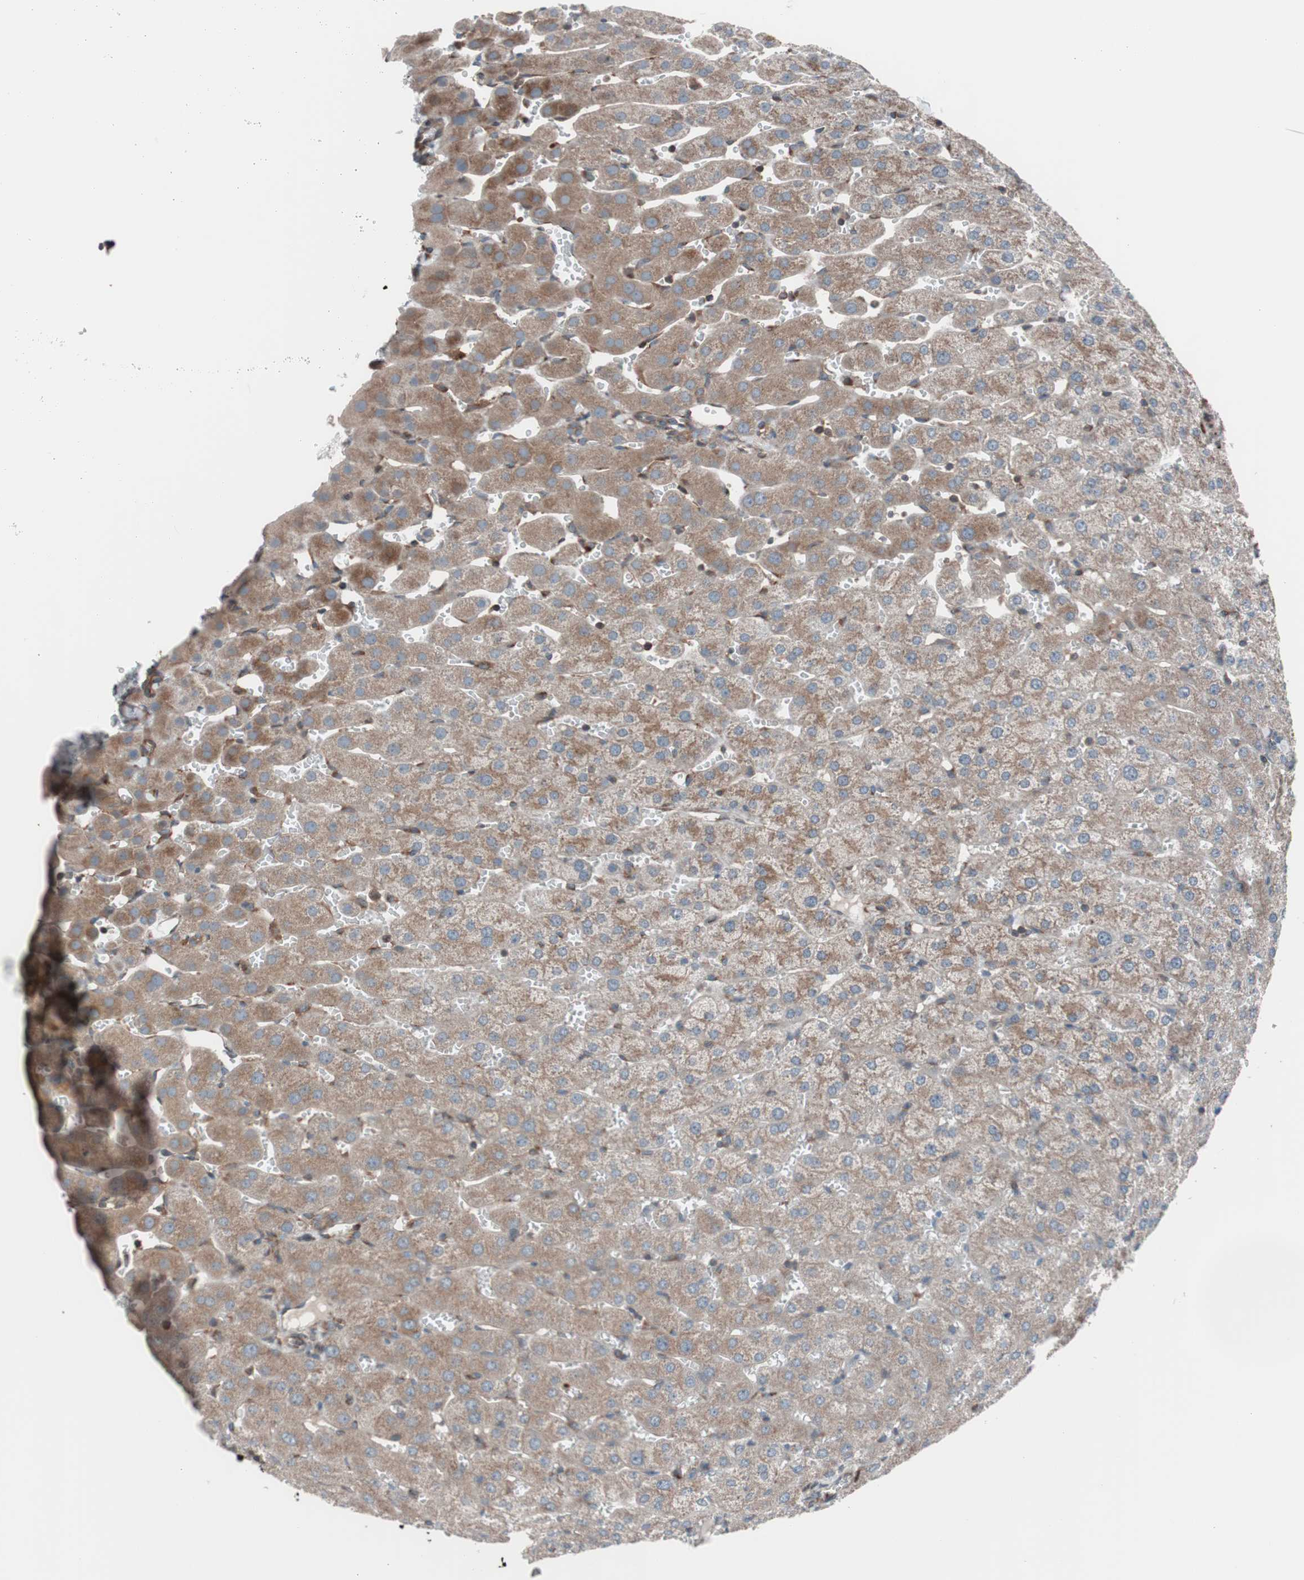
{"staining": {"intensity": "weak", "quantity": ">75%", "location": "cytoplasmic/membranous"}, "tissue": "liver", "cell_type": "Cholangiocytes", "image_type": "normal", "snomed": [{"axis": "morphology", "description": "Normal tissue, NOS"}, {"axis": "morphology", "description": "Fibrosis, NOS"}, {"axis": "topography", "description": "Liver"}], "caption": "IHC staining of unremarkable liver, which demonstrates low levels of weak cytoplasmic/membranous staining in approximately >75% of cholangiocytes indicating weak cytoplasmic/membranous protein expression. The staining was performed using DAB (3,3'-diaminobenzidine) (brown) for protein detection and nuclei were counterstained in hematoxylin (blue).", "gene": "SEC31A", "patient": {"sex": "female", "age": 29}}